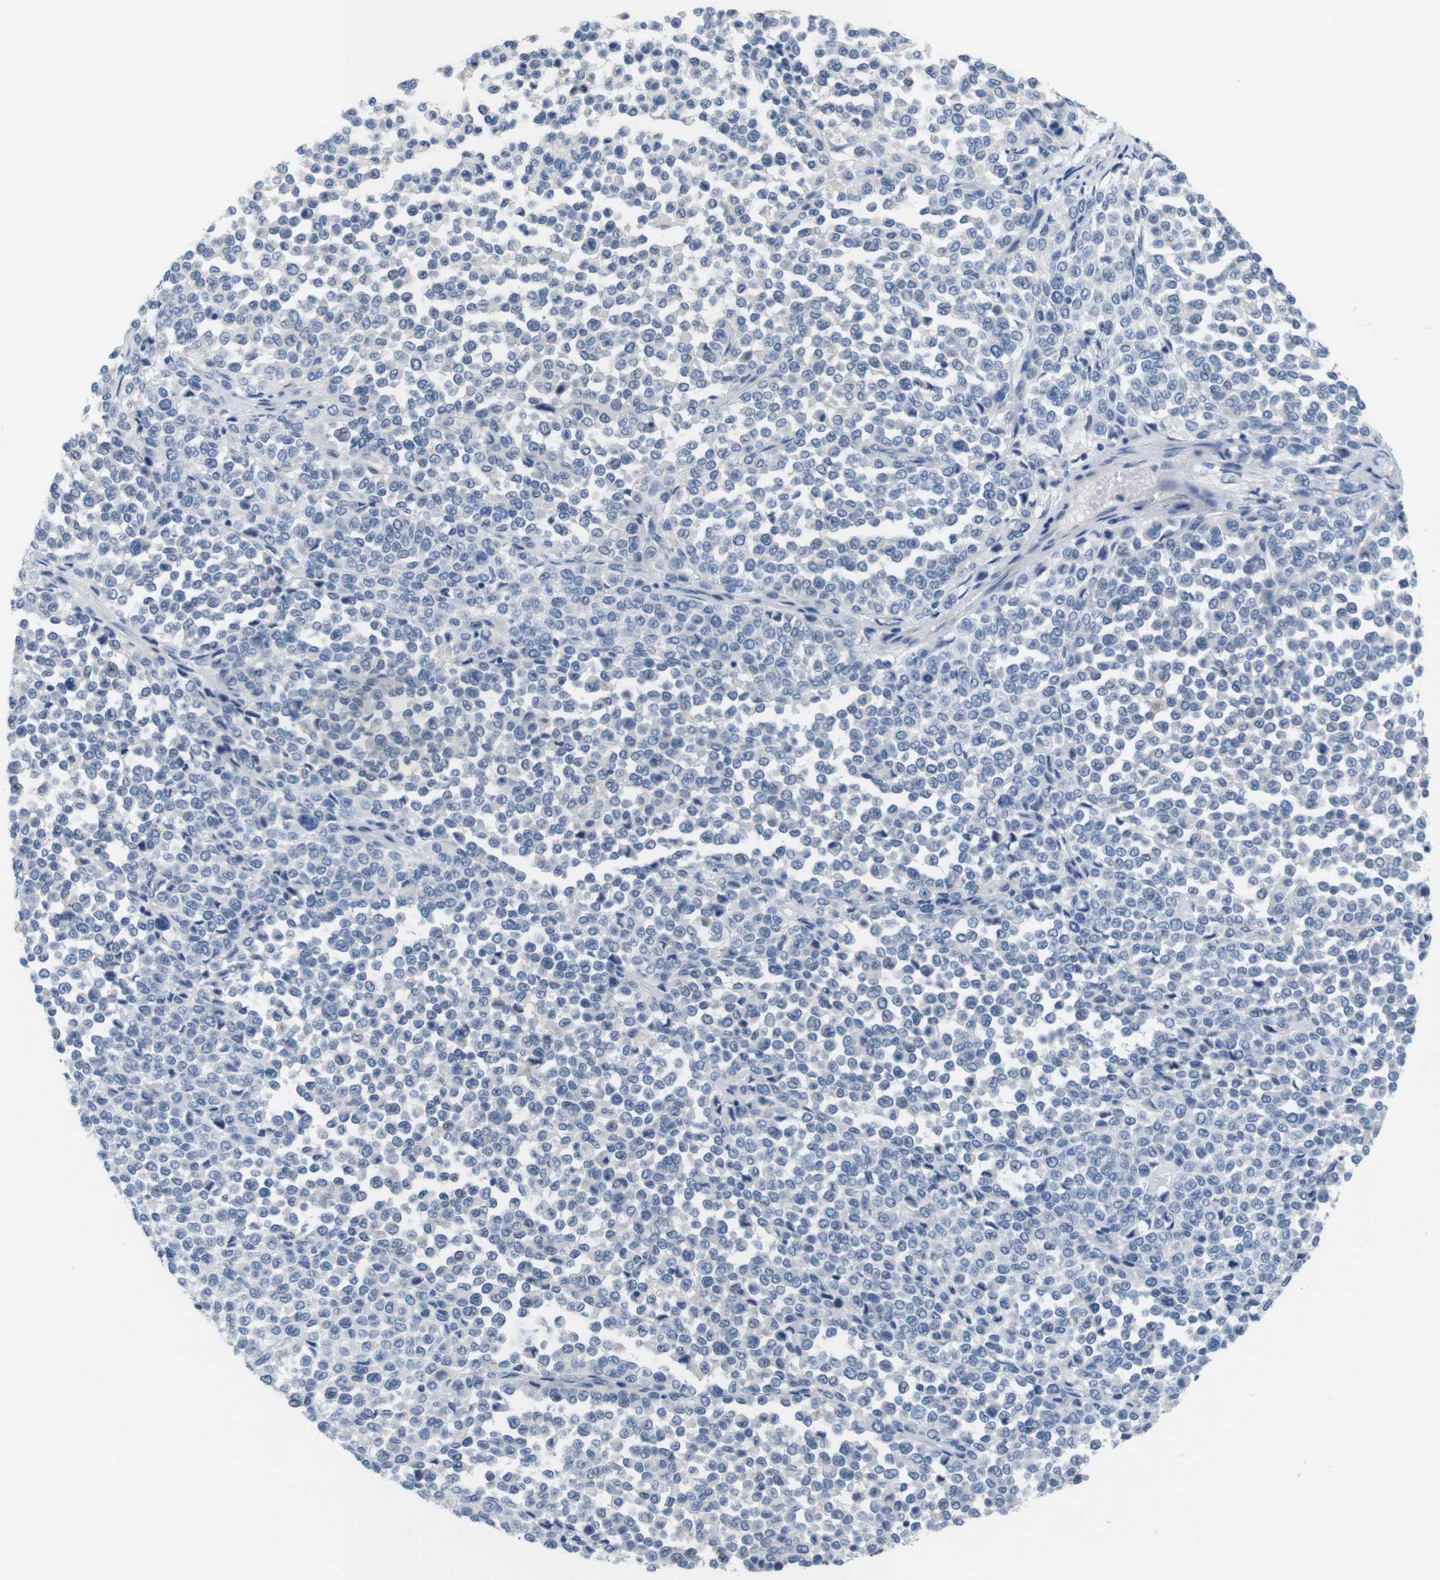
{"staining": {"intensity": "negative", "quantity": "none", "location": "none"}, "tissue": "melanoma", "cell_type": "Tumor cells", "image_type": "cancer", "snomed": [{"axis": "morphology", "description": "Malignant melanoma, Metastatic site"}, {"axis": "topography", "description": "Pancreas"}], "caption": "Micrograph shows no protein staining in tumor cells of malignant melanoma (metastatic site) tissue.", "gene": "GOLGA2", "patient": {"sex": "female", "age": 30}}